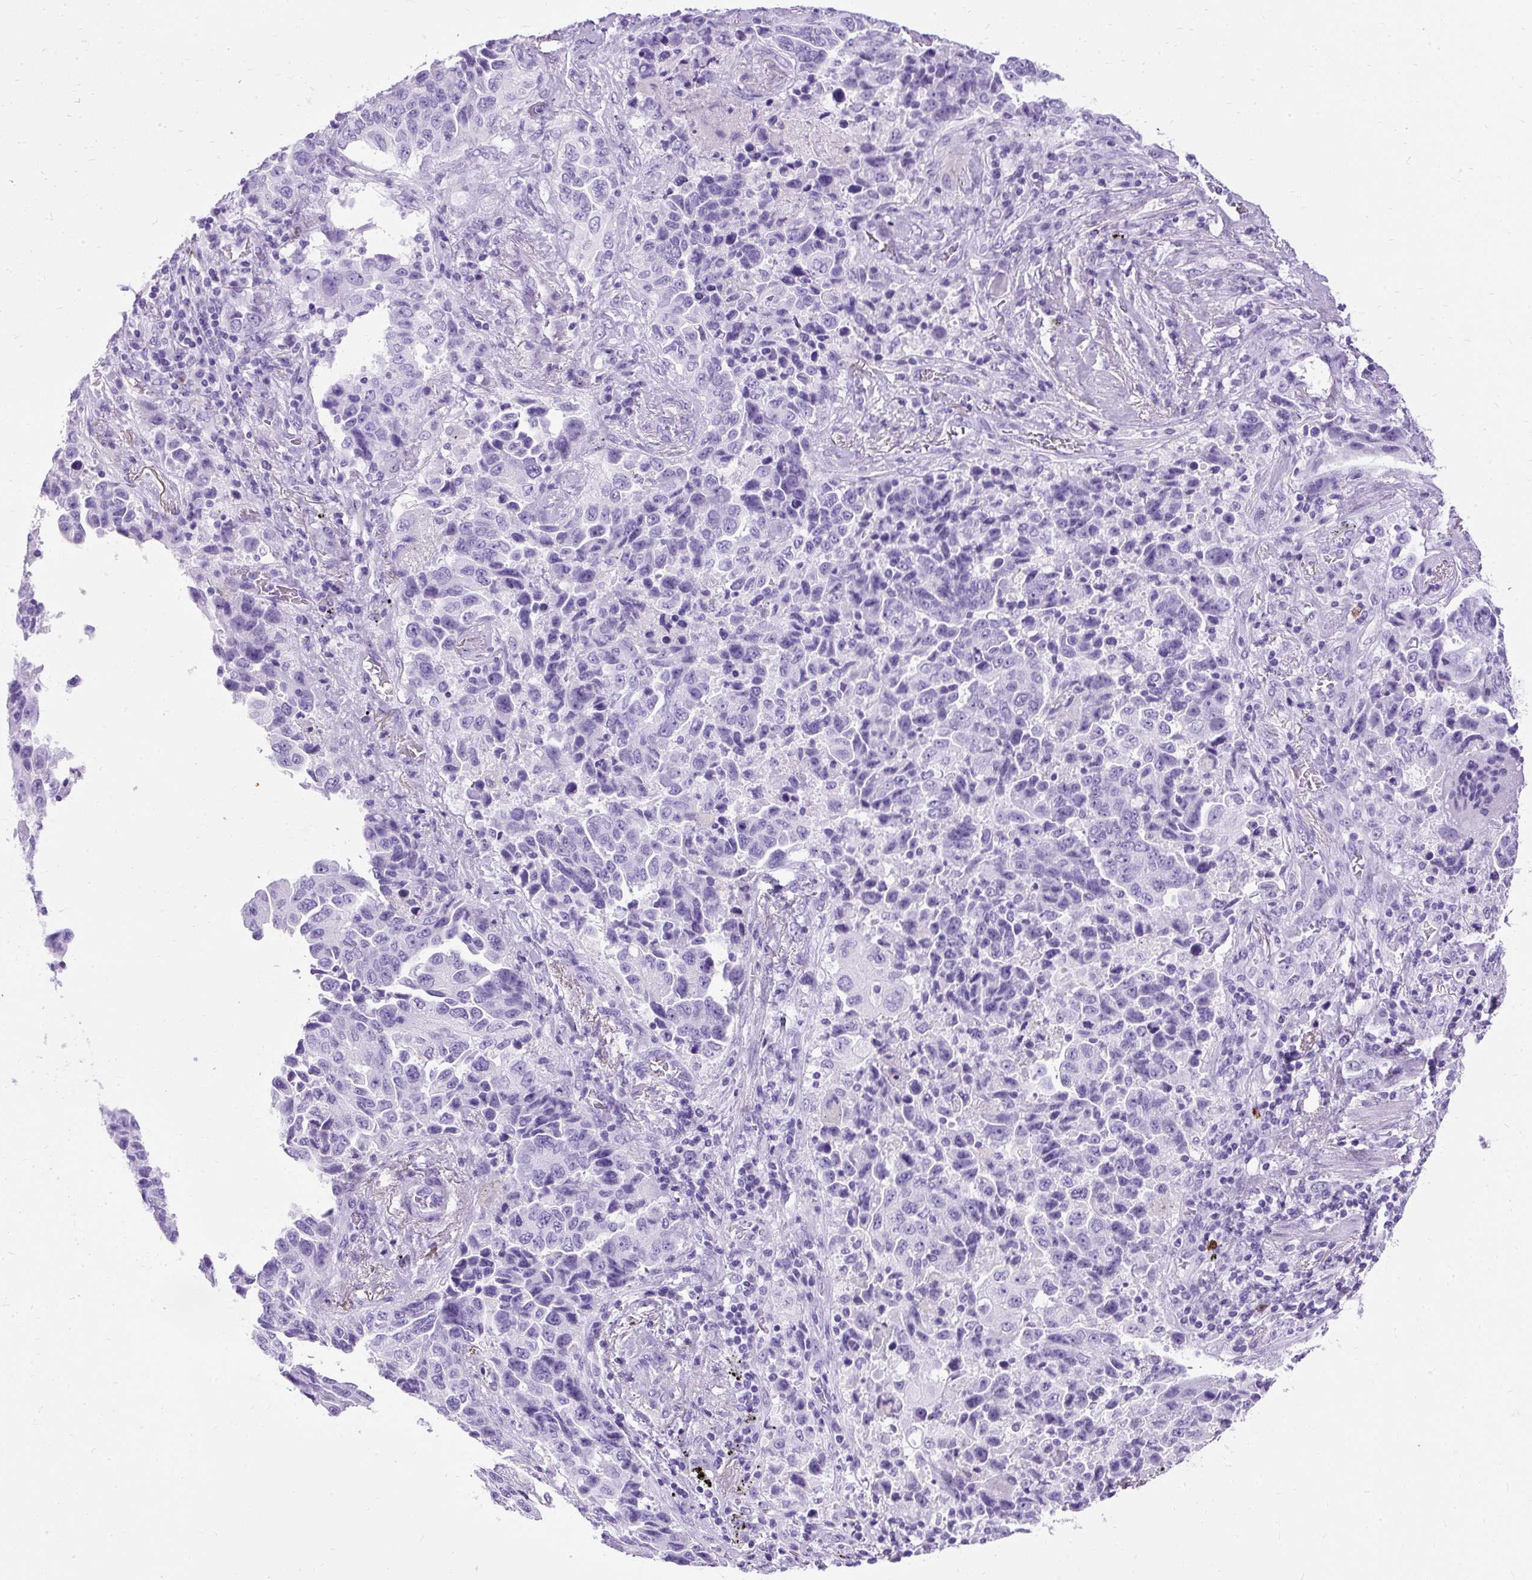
{"staining": {"intensity": "negative", "quantity": "none", "location": "none"}, "tissue": "lung cancer", "cell_type": "Tumor cells", "image_type": "cancer", "snomed": [{"axis": "morphology", "description": "Adenocarcinoma, NOS"}, {"axis": "topography", "description": "Lung"}], "caption": "An immunohistochemistry (IHC) micrograph of lung cancer (adenocarcinoma) is shown. There is no staining in tumor cells of lung cancer (adenocarcinoma).", "gene": "PVALB", "patient": {"sex": "female", "age": 51}}